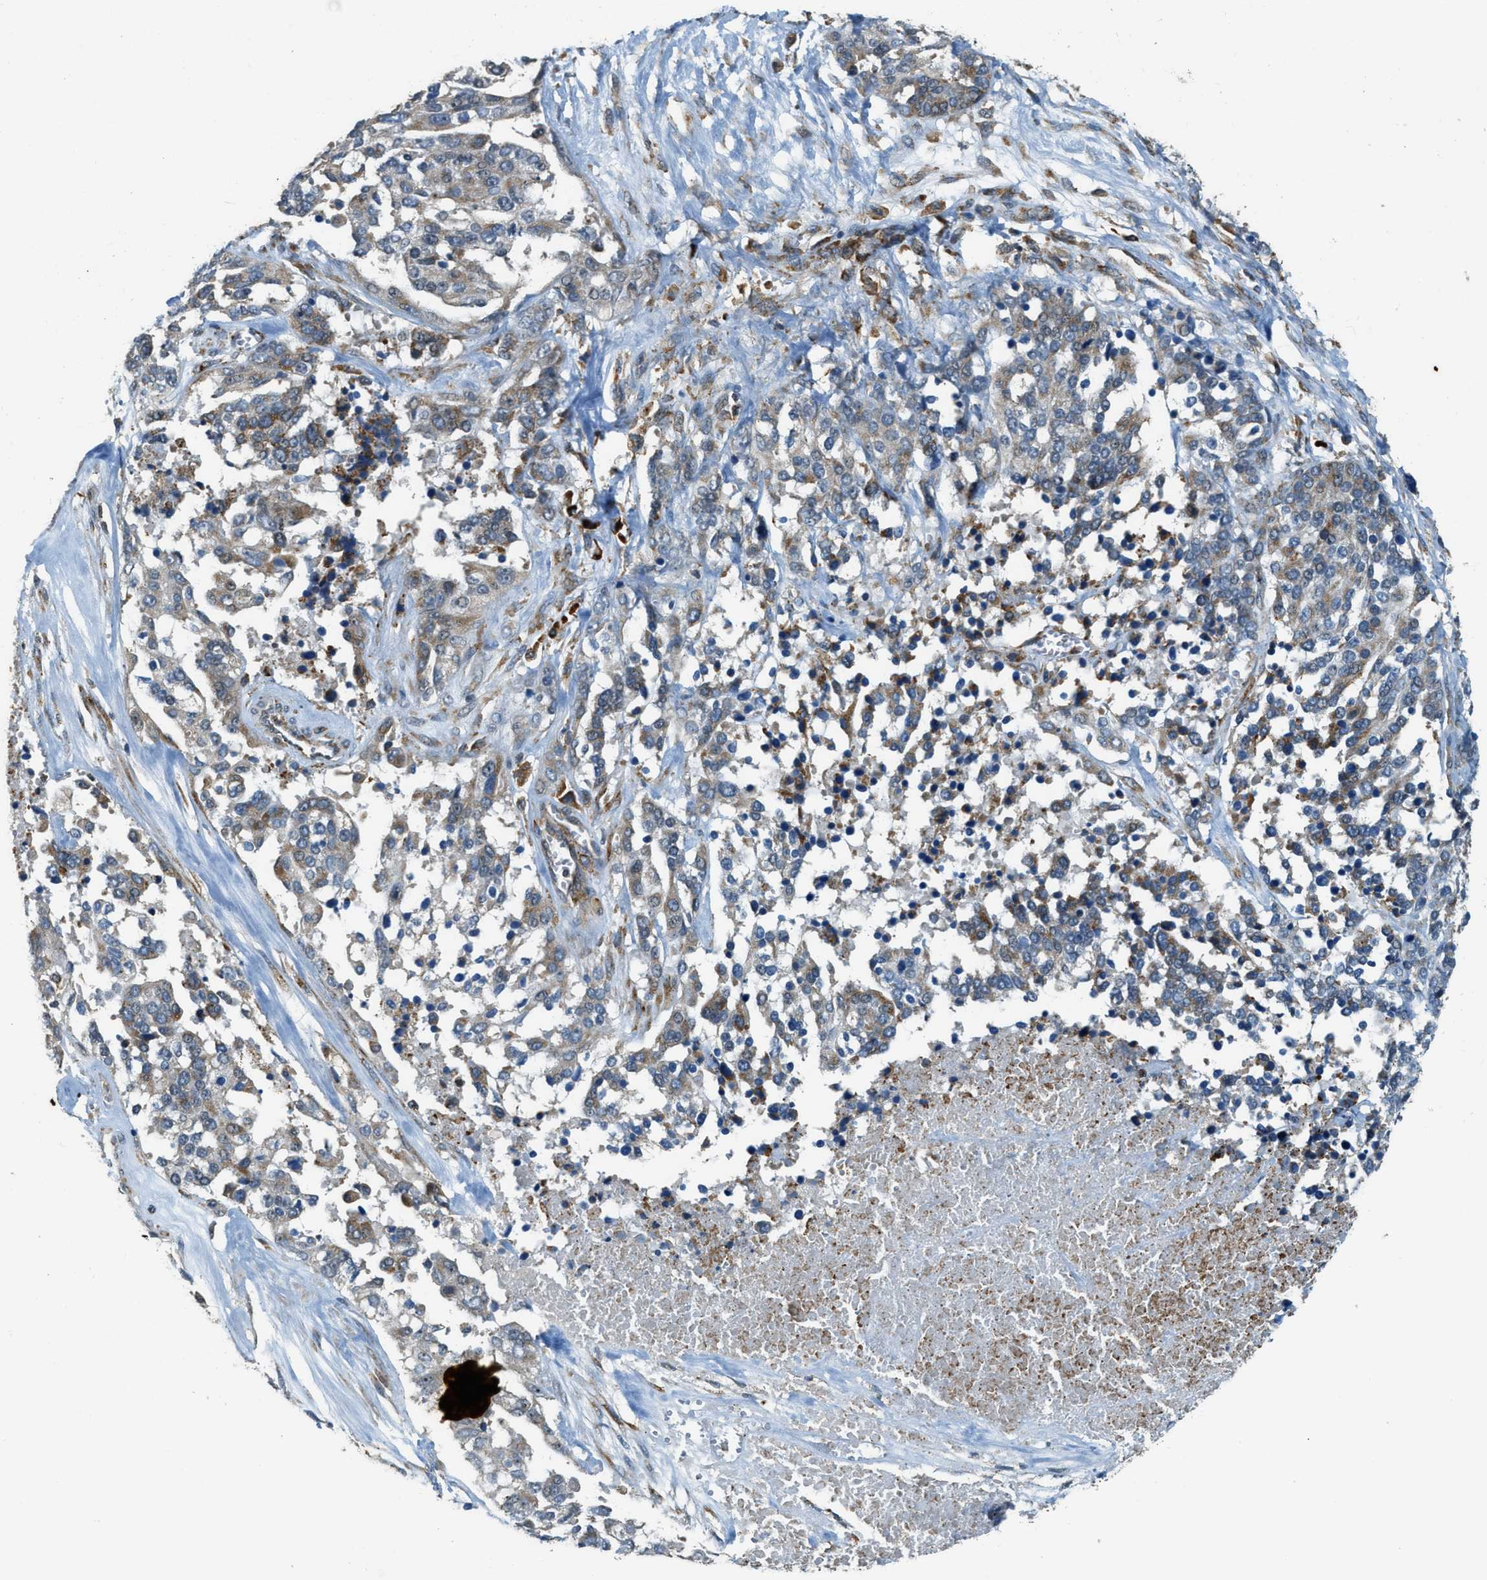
{"staining": {"intensity": "moderate", "quantity": "25%-75%", "location": "cytoplasmic/membranous"}, "tissue": "ovarian cancer", "cell_type": "Tumor cells", "image_type": "cancer", "snomed": [{"axis": "morphology", "description": "Cystadenocarcinoma, serous, NOS"}, {"axis": "topography", "description": "Ovary"}], "caption": "Ovarian cancer was stained to show a protein in brown. There is medium levels of moderate cytoplasmic/membranous positivity in about 25%-75% of tumor cells.", "gene": "HERC2", "patient": {"sex": "female", "age": 44}}